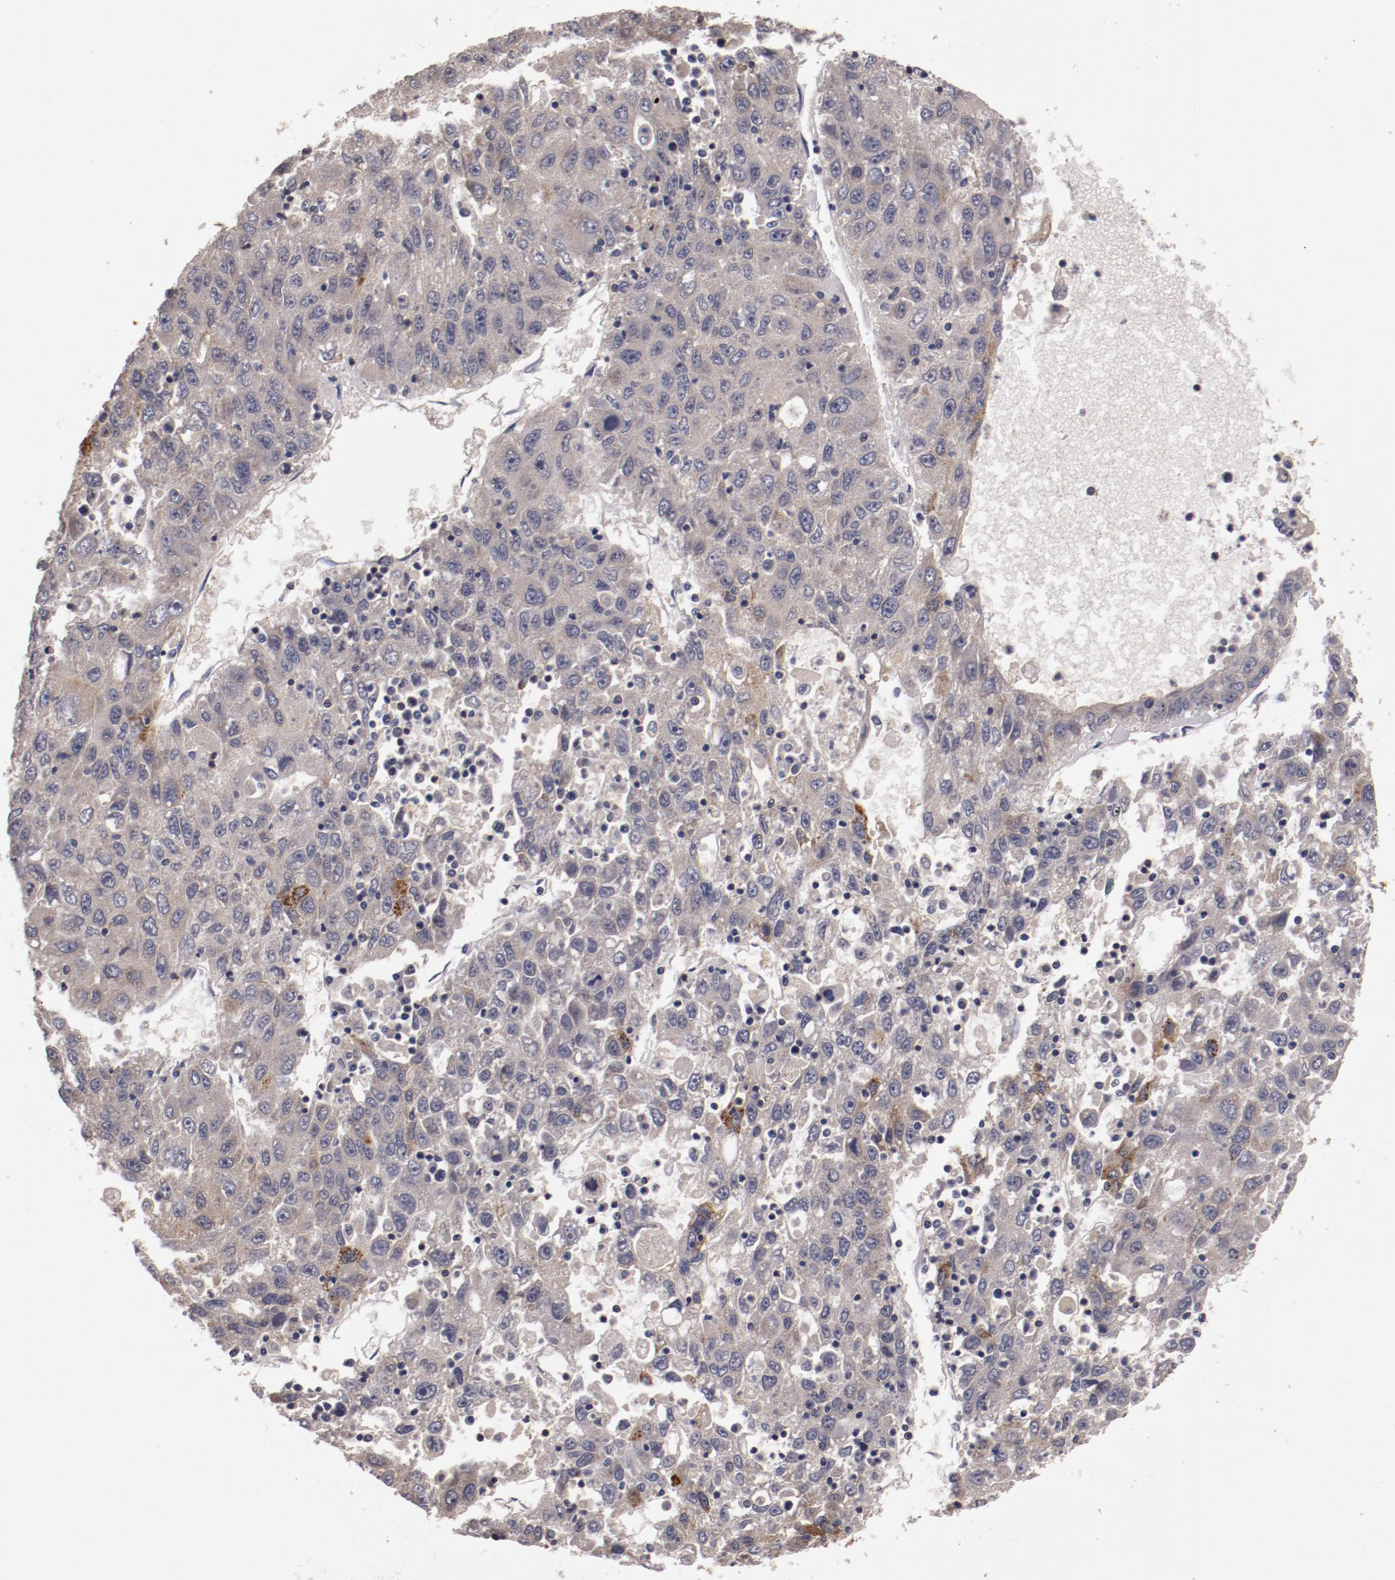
{"staining": {"intensity": "moderate", "quantity": "25%-75%", "location": "cytoplasmic/membranous"}, "tissue": "liver cancer", "cell_type": "Tumor cells", "image_type": "cancer", "snomed": [{"axis": "morphology", "description": "Carcinoma, Hepatocellular, NOS"}, {"axis": "topography", "description": "Liver"}], "caption": "A micrograph of liver cancer stained for a protein displays moderate cytoplasmic/membranous brown staining in tumor cells.", "gene": "MBL2", "patient": {"sex": "male", "age": 49}}